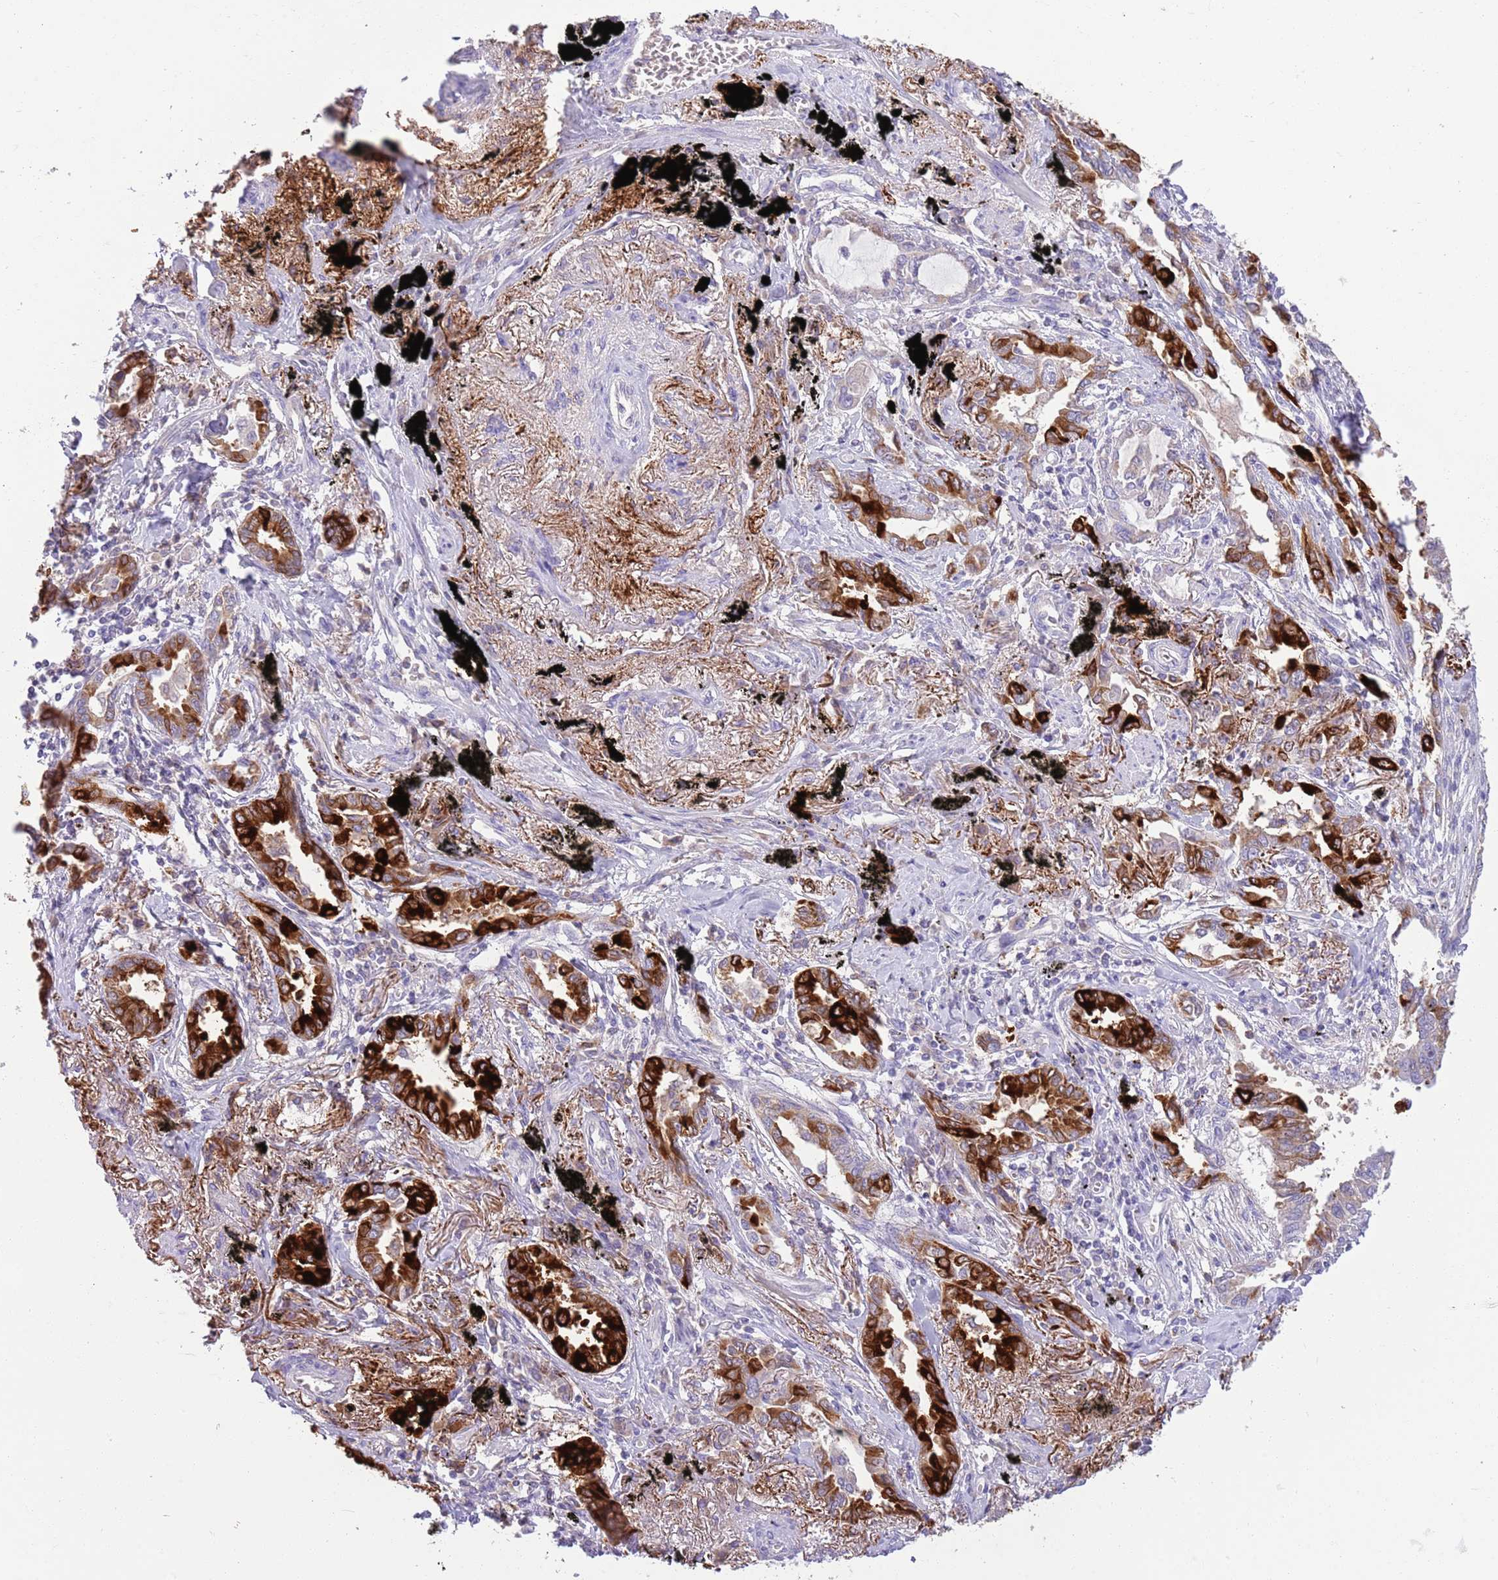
{"staining": {"intensity": "strong", "quantity": "<25%", "location": "cytoplasmic/membranous"}, "tissue": "lung cancer", "cell_type": "Tumor cells", "image_type": "cancer", "snomed": [{"axis": "morphology", "description": "Adenocarcinoma, NOS"}, {"axis": "topography", "description": "Lung"}], "caption": "Protein staining of lung cancer (adenocarcinoma) tissue reveals strong cytoplasmic/membranous expression in approximately <25% of tumor cells.", "gene": "SFTPA1", "patient": {"sex": "male", "age": 67}}